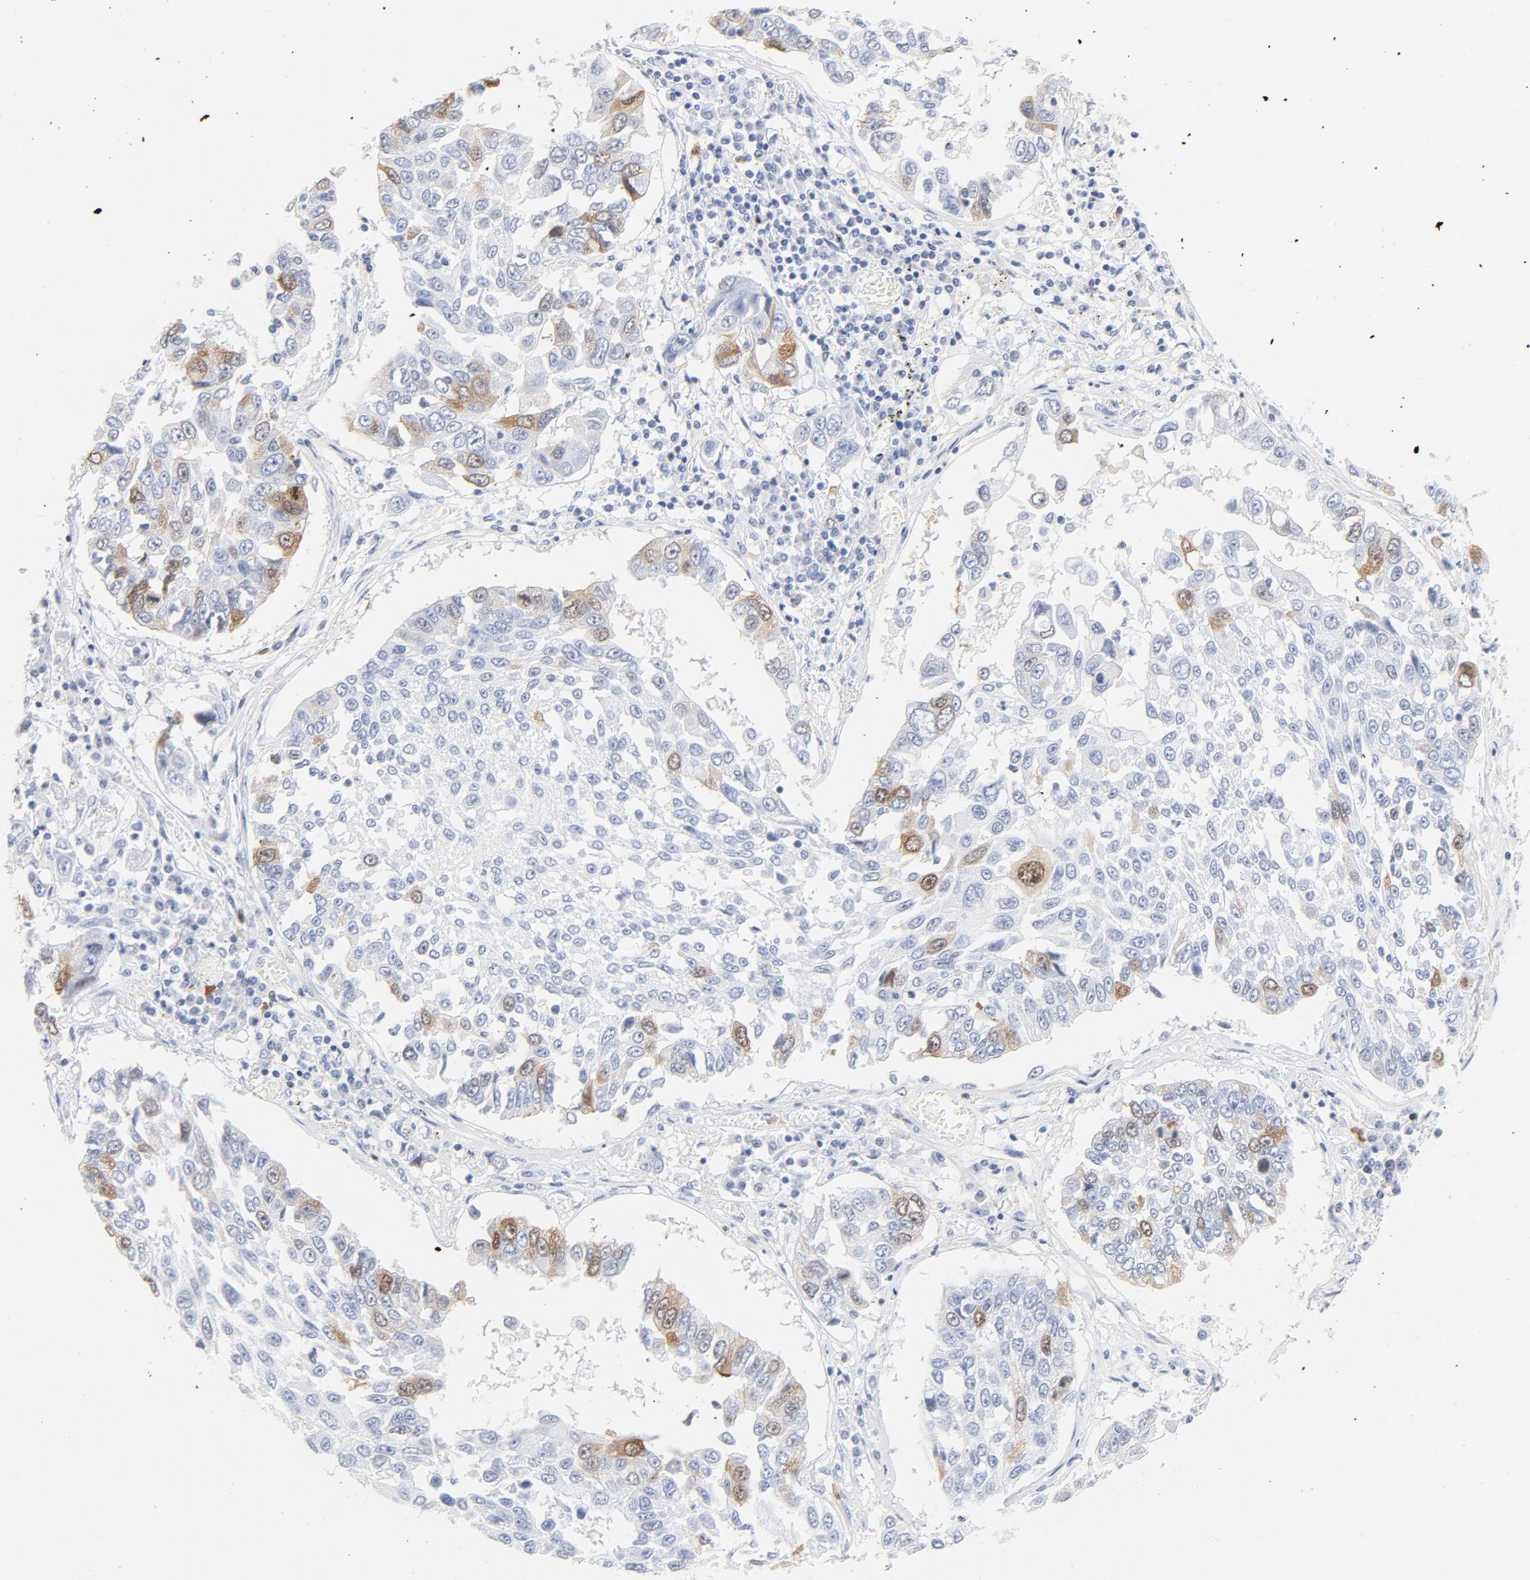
{"staining": {"intensity": "moderate", "quantity": "<25%", "location": "cytoplasmic/membranous,nuclear"}, "tissue": "lung cancer", "cell_type": "Tumor cells", "image_type": "cancer", "snomed": [{"axis": "morphology", "description": "Squamous cell carcinoma, NOS"}, {"axis": "topography", "description": "Lung"}], "caption": "A brown stain shows moderate cytoplasmic/membranous and nuclear positivity of a protein in human lung cancer (squamous cell carcinoma) tumor cells. (DAB (3,3'-diaminobenzidine) IHC, brown staining for protein, blue staining for nuclei).", "gene": "CDC20", "patient": {"sex": "male", "age": 71}}